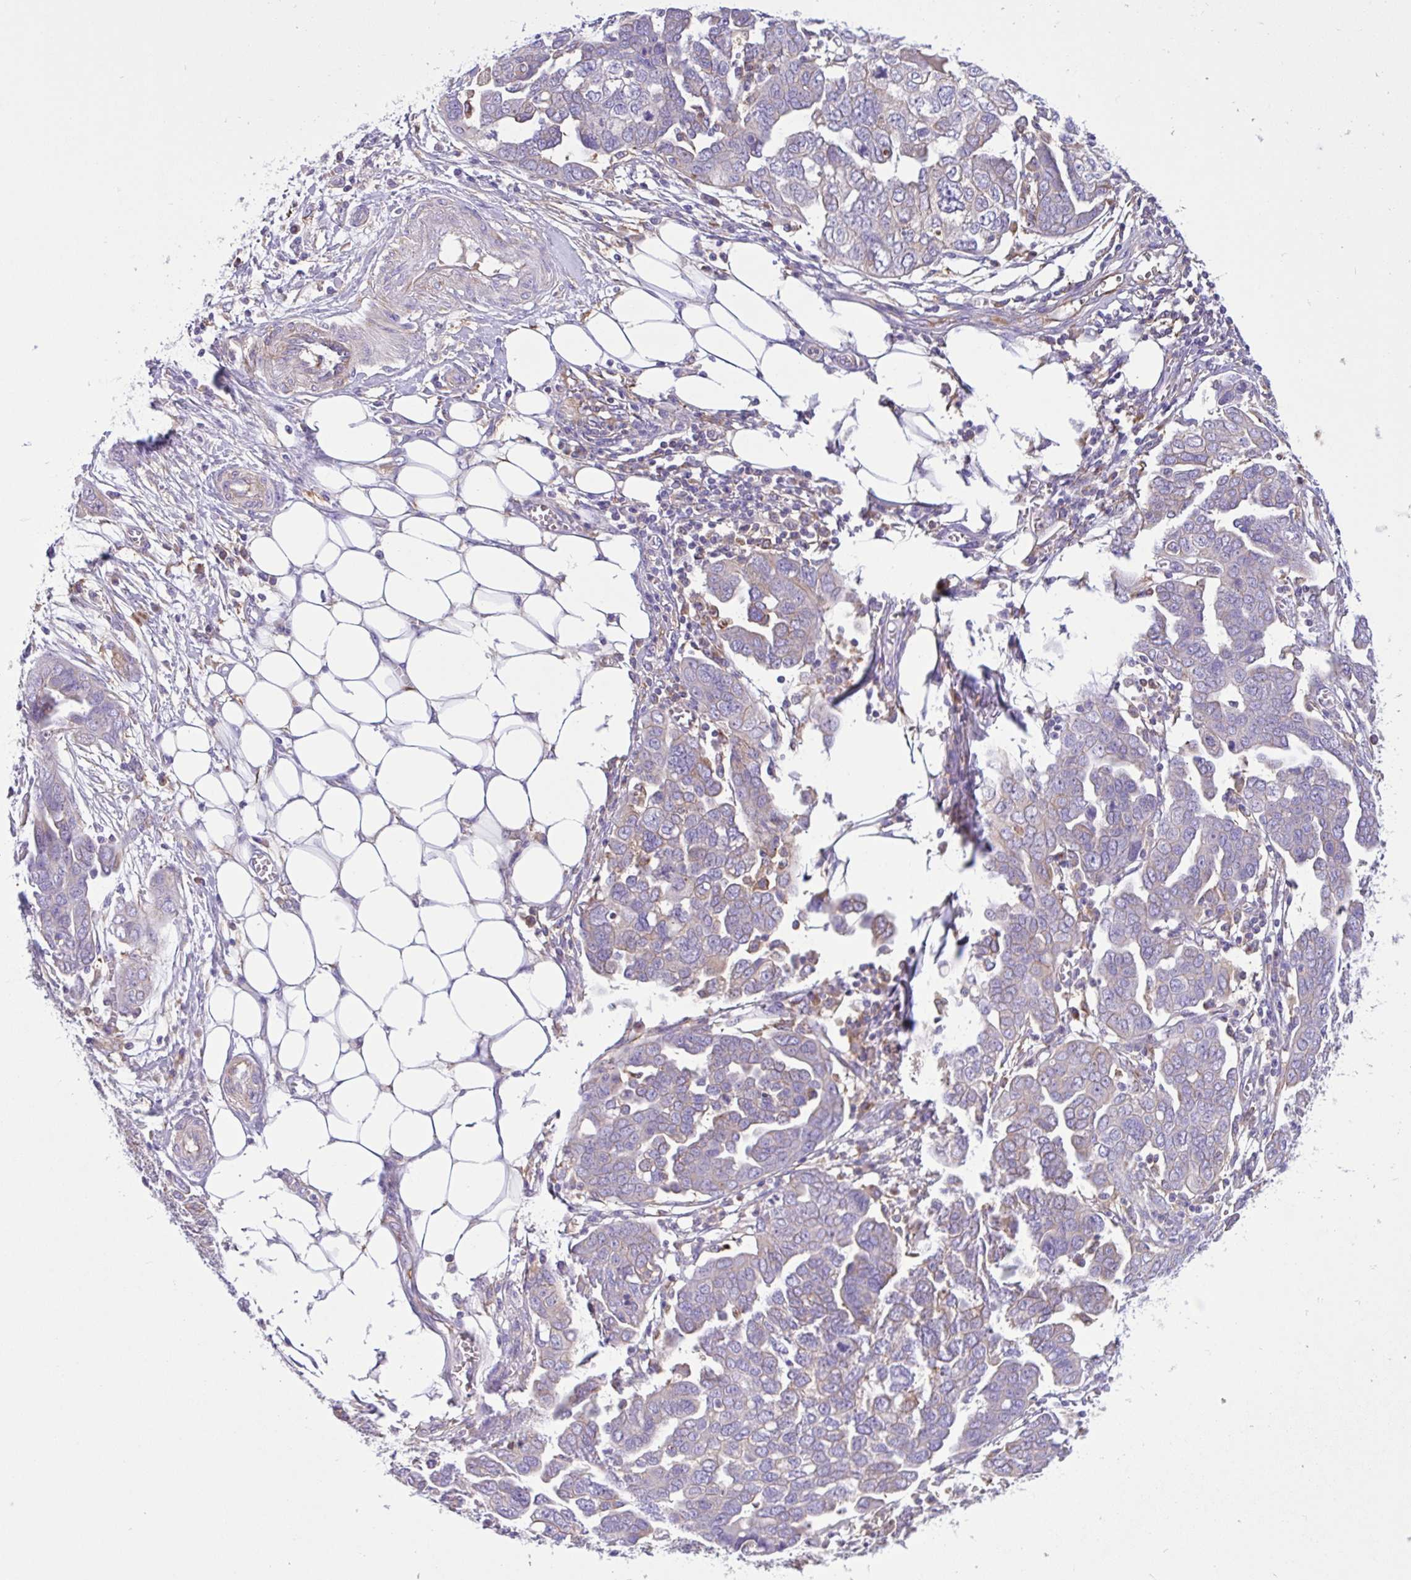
{"staining": {"intensity": "moderate", "quantity": "<25%", "location": "cytoplasmic/membranous"}, "tissue": "ovarian cancer", "cell_type": "Tumor cells", "image_type": "cancer", "snomed": [{"axis": "morphology", "description": "Cystadenocarcinoma, serous, NOS"}, {"axis": "topography", "description": "Ovary"}], "caption": "Ovarian cancer stained with a protein marker demonstrates moderate staining in tumor cells.", "gene": "OR51M1", "patient": {"sex": "female", "age": 59}}